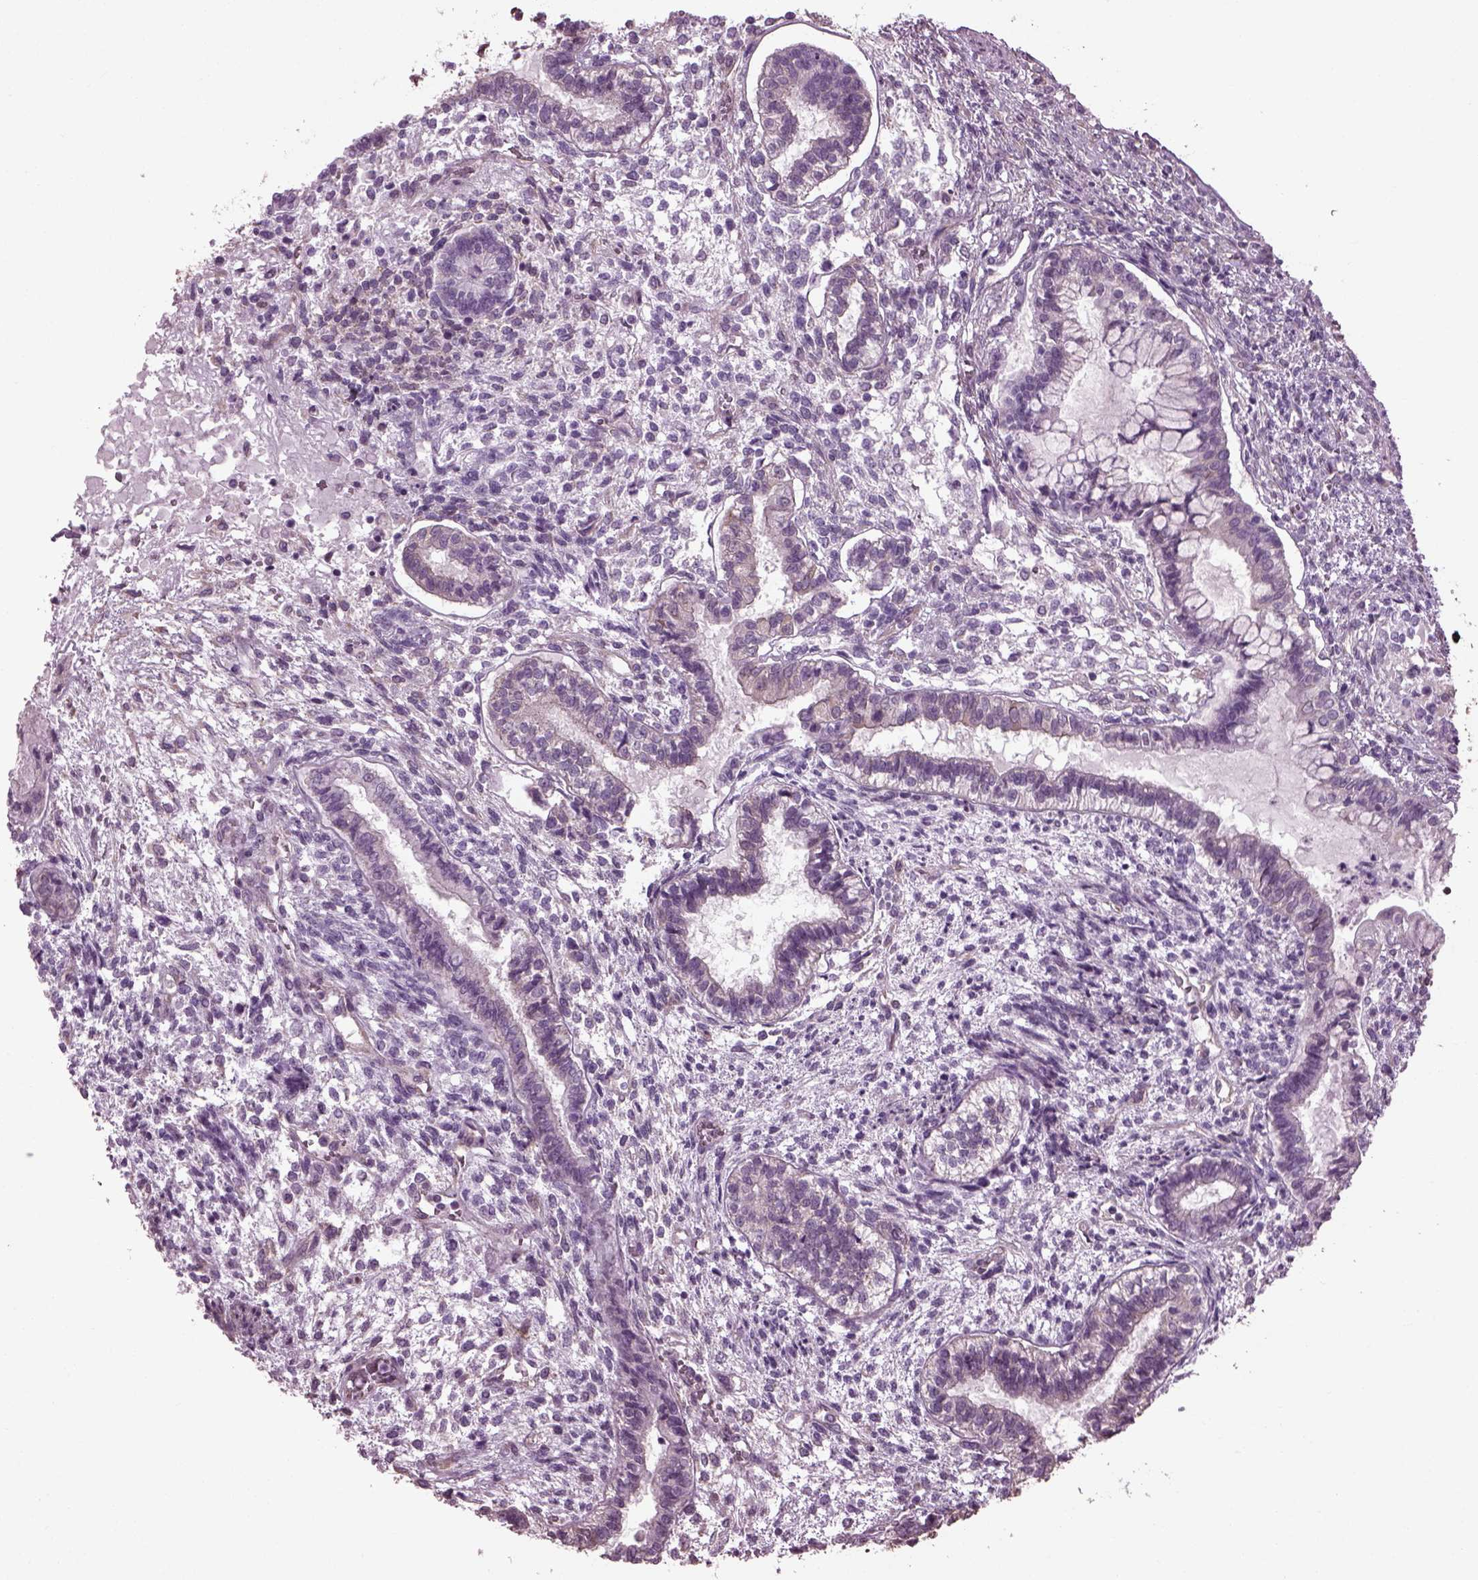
{"staining": {"intensity": "negative", "quantity": "none", "location": "none"}, "tissue": "testis cancer", "cell_type": "Tumor cells", "image_type": "cancer", "snomed": [{"axis": "morphology", "description": "Carcinoma, Embryonal, NOS"}, {"axis": "topography", "description": "Testis"}], "caption": "Protein analysis of testis cancer (embryonal carcinoma) shows no significant positivity in tumor cells.", "gene": "CABP5", "patient": {"sex": "male", "age": 37}}